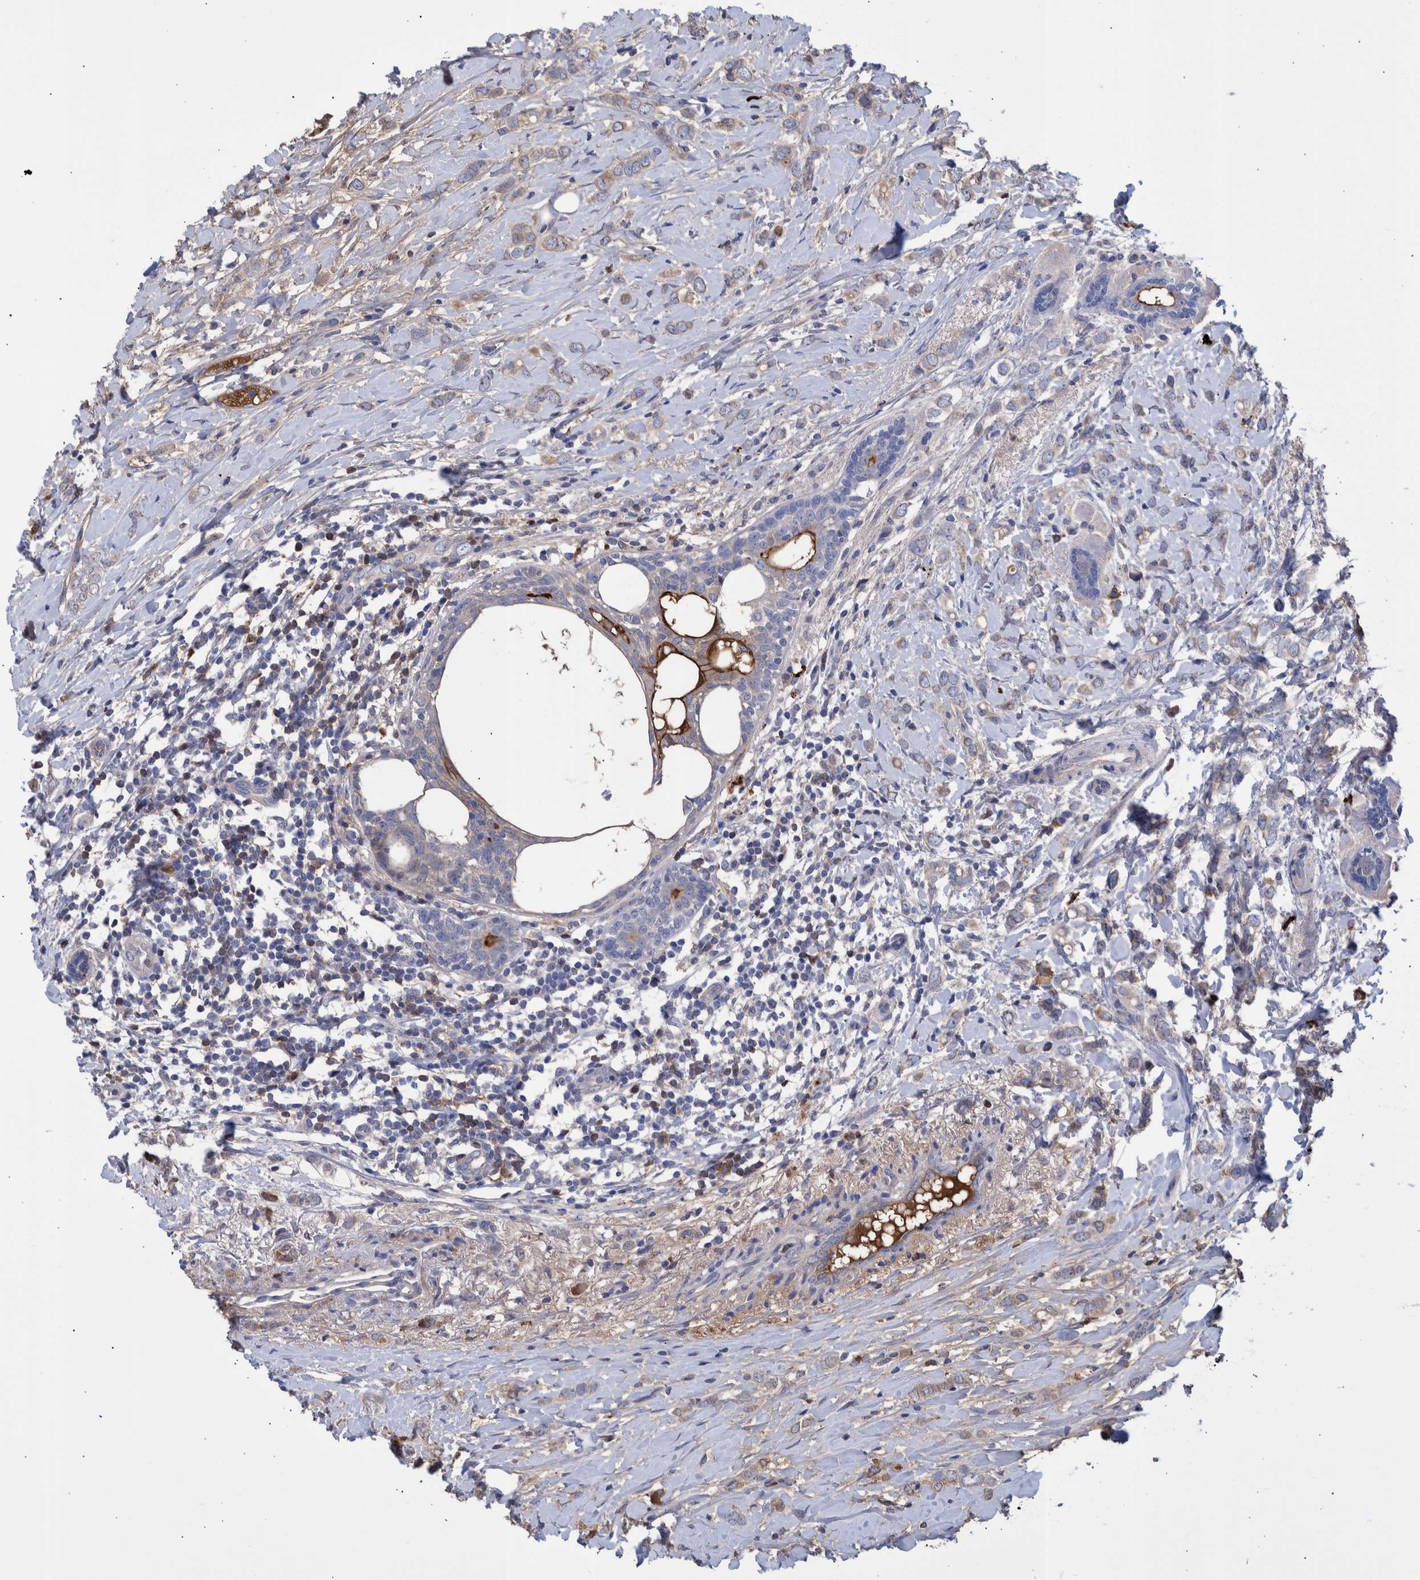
{"staining": {"intensity": "weak", "quantity": "25%-75%", "location": "cytoplasmic/membranous"}, "tissue": "breast cancer", "cell_type": "Tumor cells", "image_type": "cancer", "snomed": [{"axis": "morphology", "description": "Normal tissue, NOS"}, {"axis": "morphology", "description": "Lobular carcinoma"}, {"axis": "topography", "description": "Breast"}], "caption": "A low amount of weak cytoplasmic/membranous positivity is identified in approximately 25%-75% of tumor cells in breast cancer tissue.", "gene": "DLL4", "patient": {"sex": "female", "age": 47}}